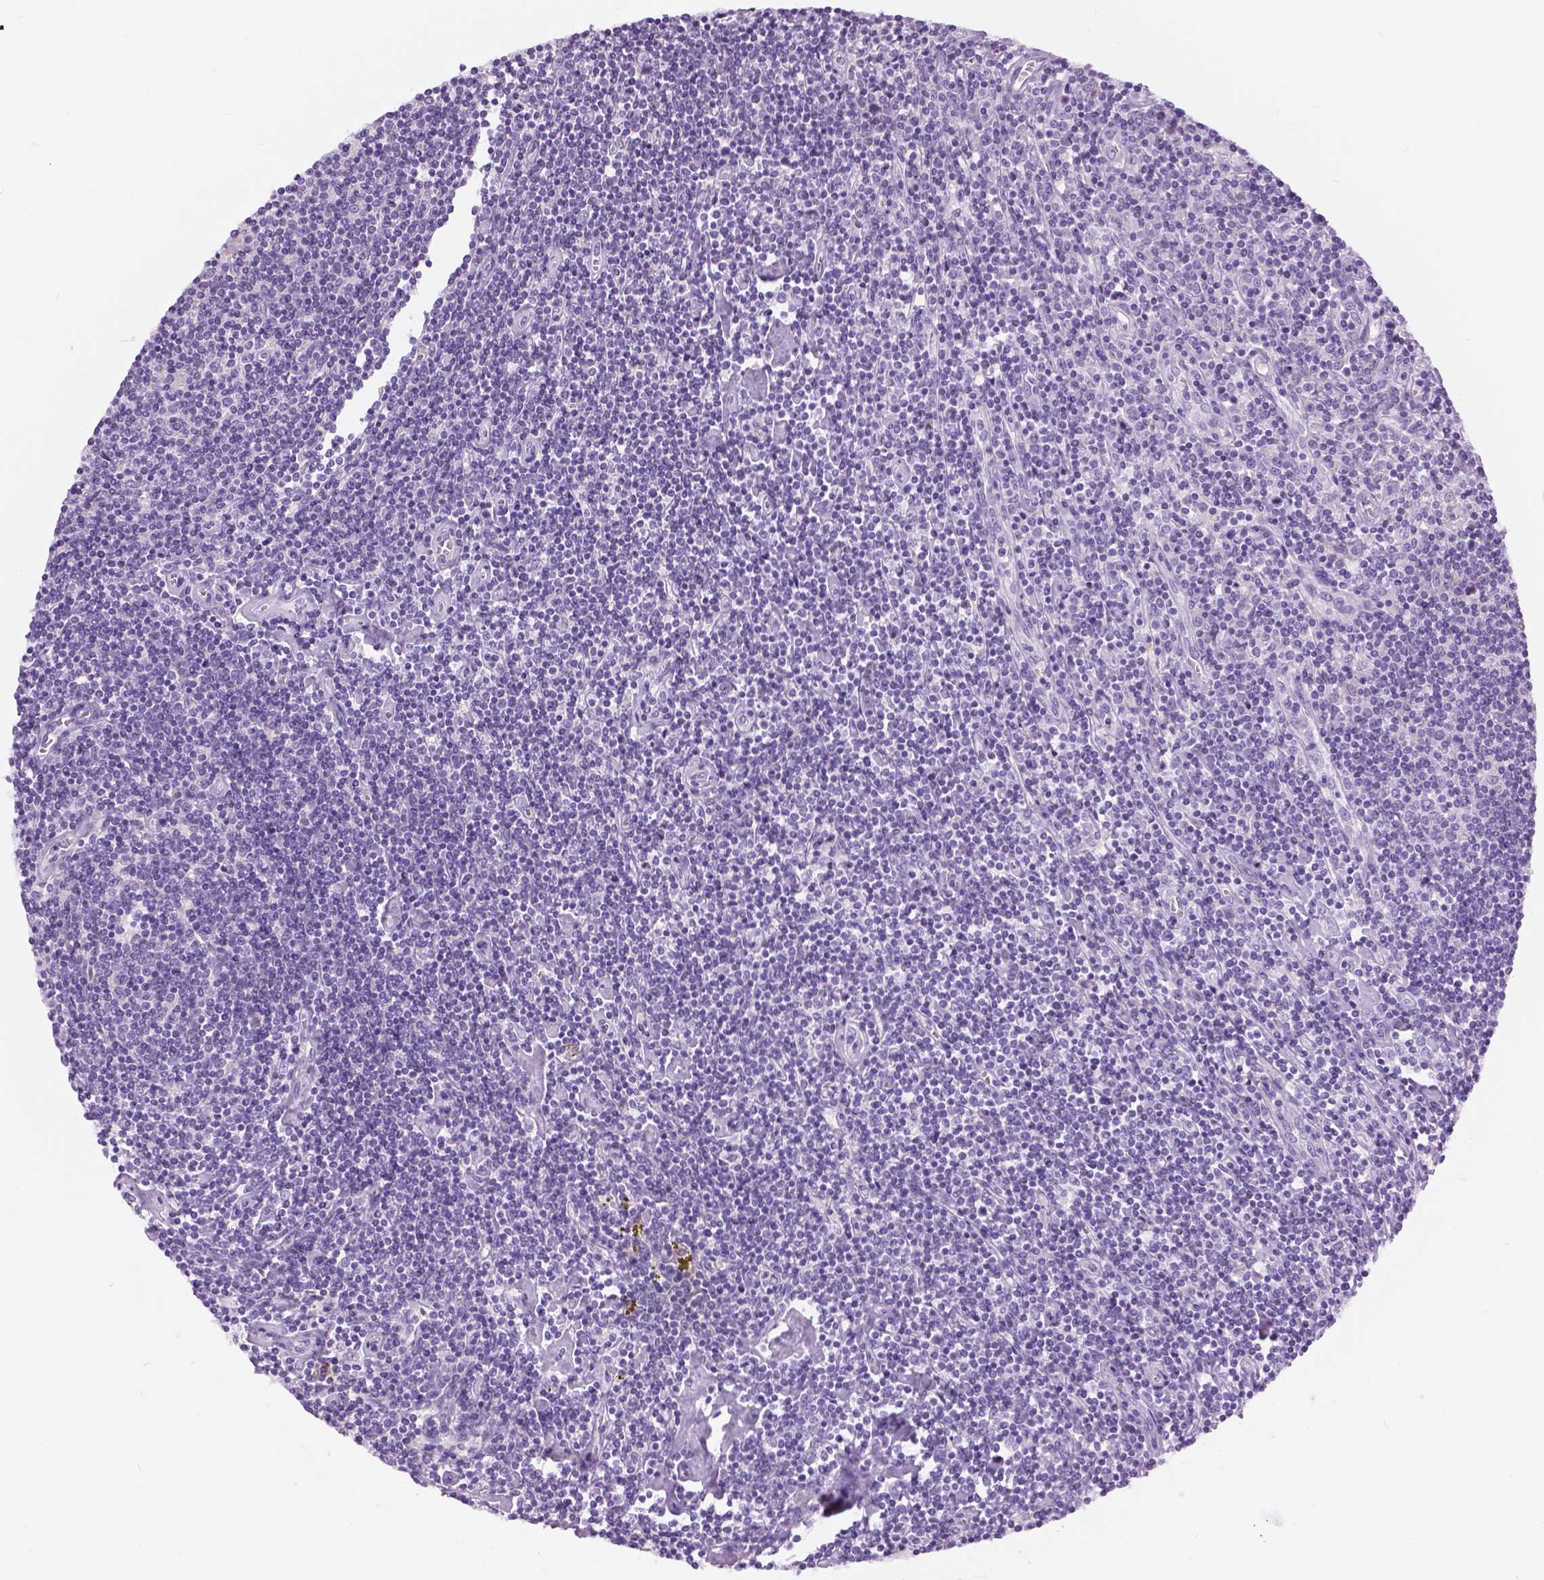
{"staining": {"intensity": "negative", "quantity": "none", "location": "none"}, "tissue": "lymphoma", "cell_type": "Tumor cells", "image_type": "cancer", "snomed": [{"axis": "morphology", "description": "Hodgkin's disease, NOS"}, {"axis": "topography", "description": "Lymph node"}], "caption": "The IHC histopathology image has no significant positivity in tumor cells of lymphoma tissue.", "gene": "TP53TG5", "patient": {"sex": "male", "age": 40}}